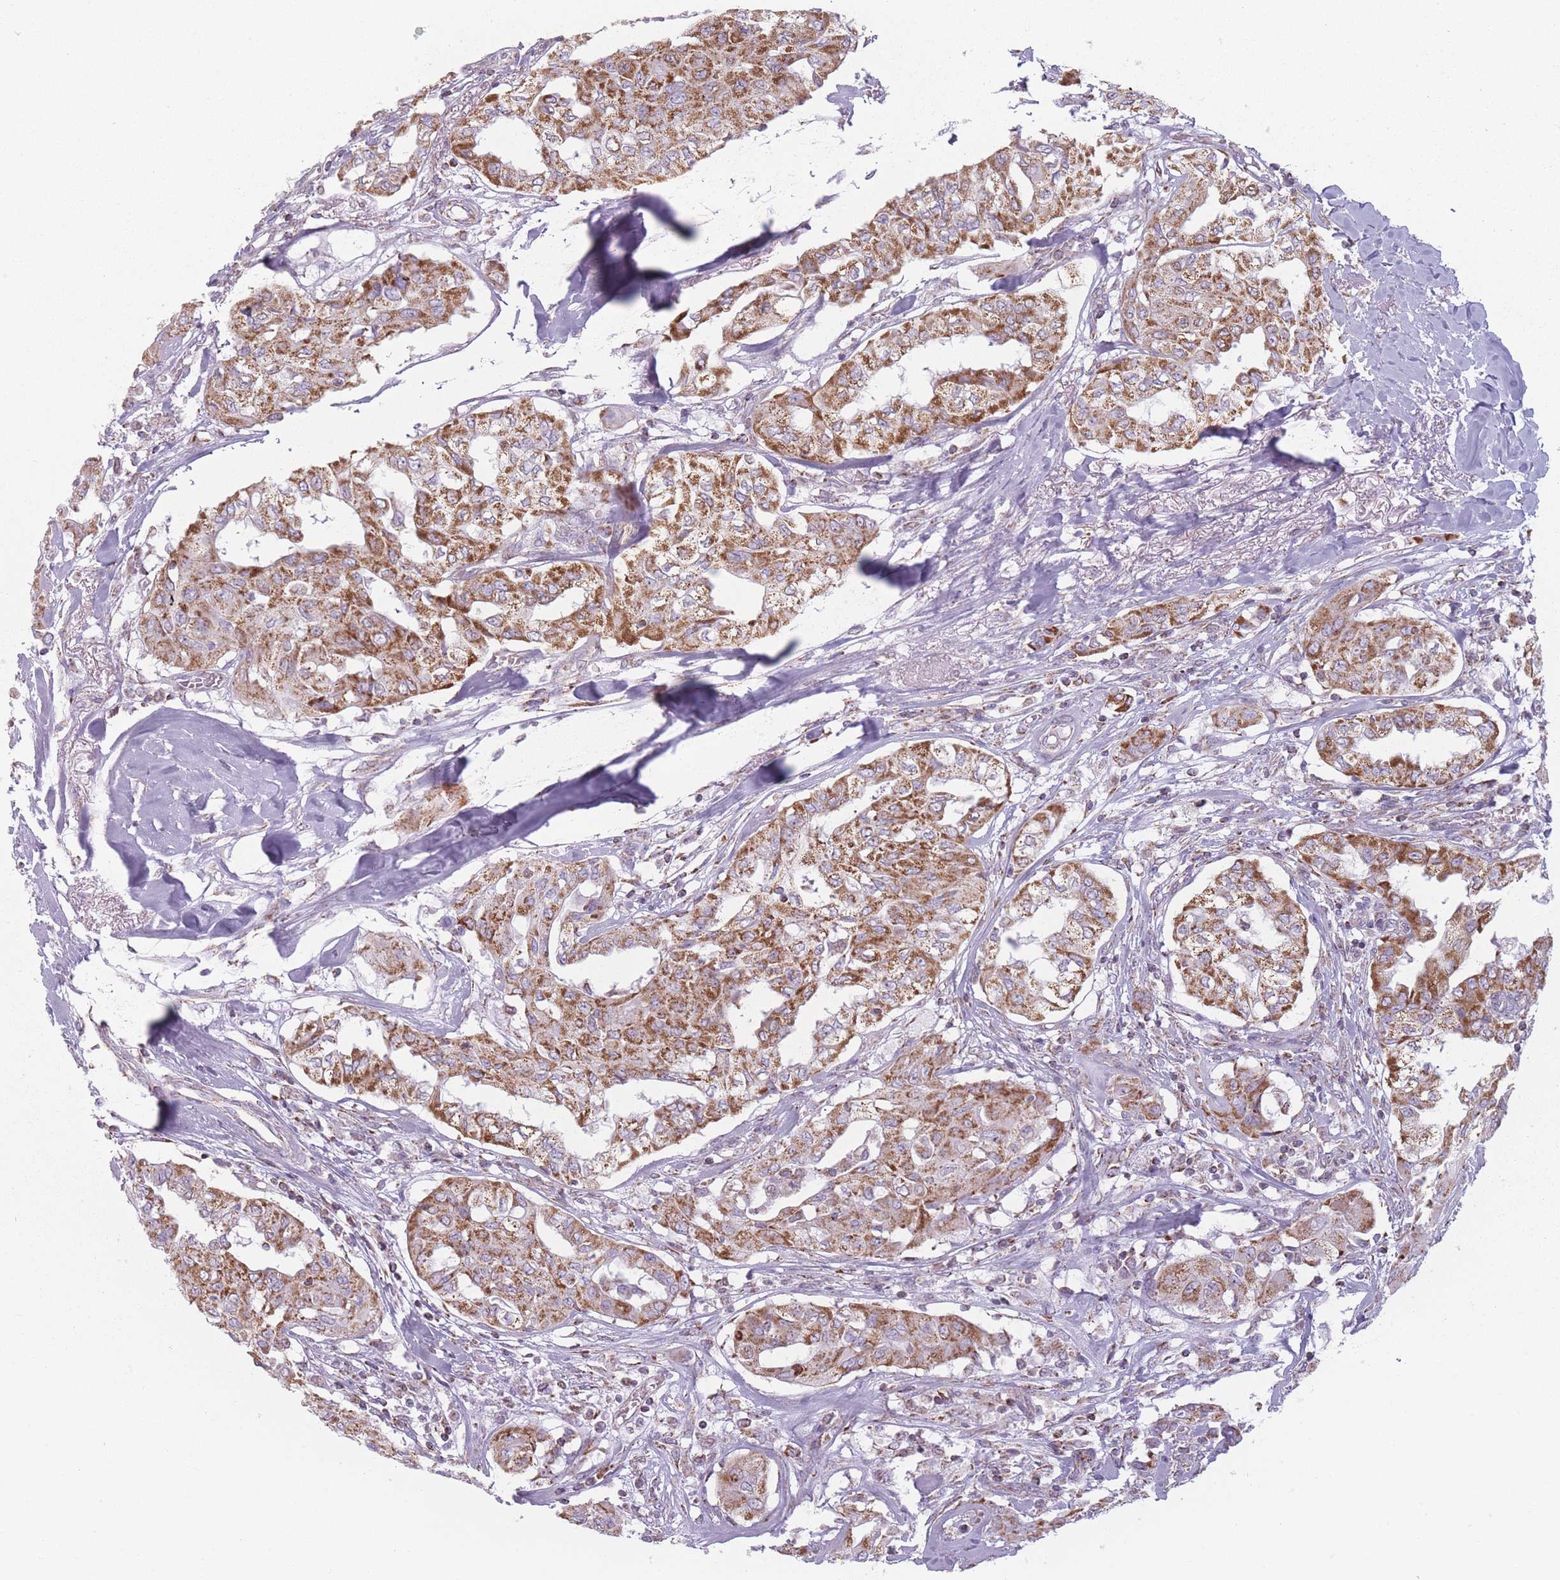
{"staining": {"intensity": "strong", "quantity": ">75%", "location": "cytoplasmic/membranous"}, "tissue": "thyroid cancer", "cell_type": "Tumor cells", "image_type": "cancer", "snomed": [{"axis": "morphology", "description": "Papillary adenocarcinoma, NOS"}, {"axis": "topography", "description": "Thyroid gland"}], "caption": "DAB immunohistochemical staining of human thyroid cancer exhibits strong cytoplasmic/membranous protein positivity in about >75% of tumor cells.", "gene": "DCHS1", "patient": {"sex": "female", "age": 59}}